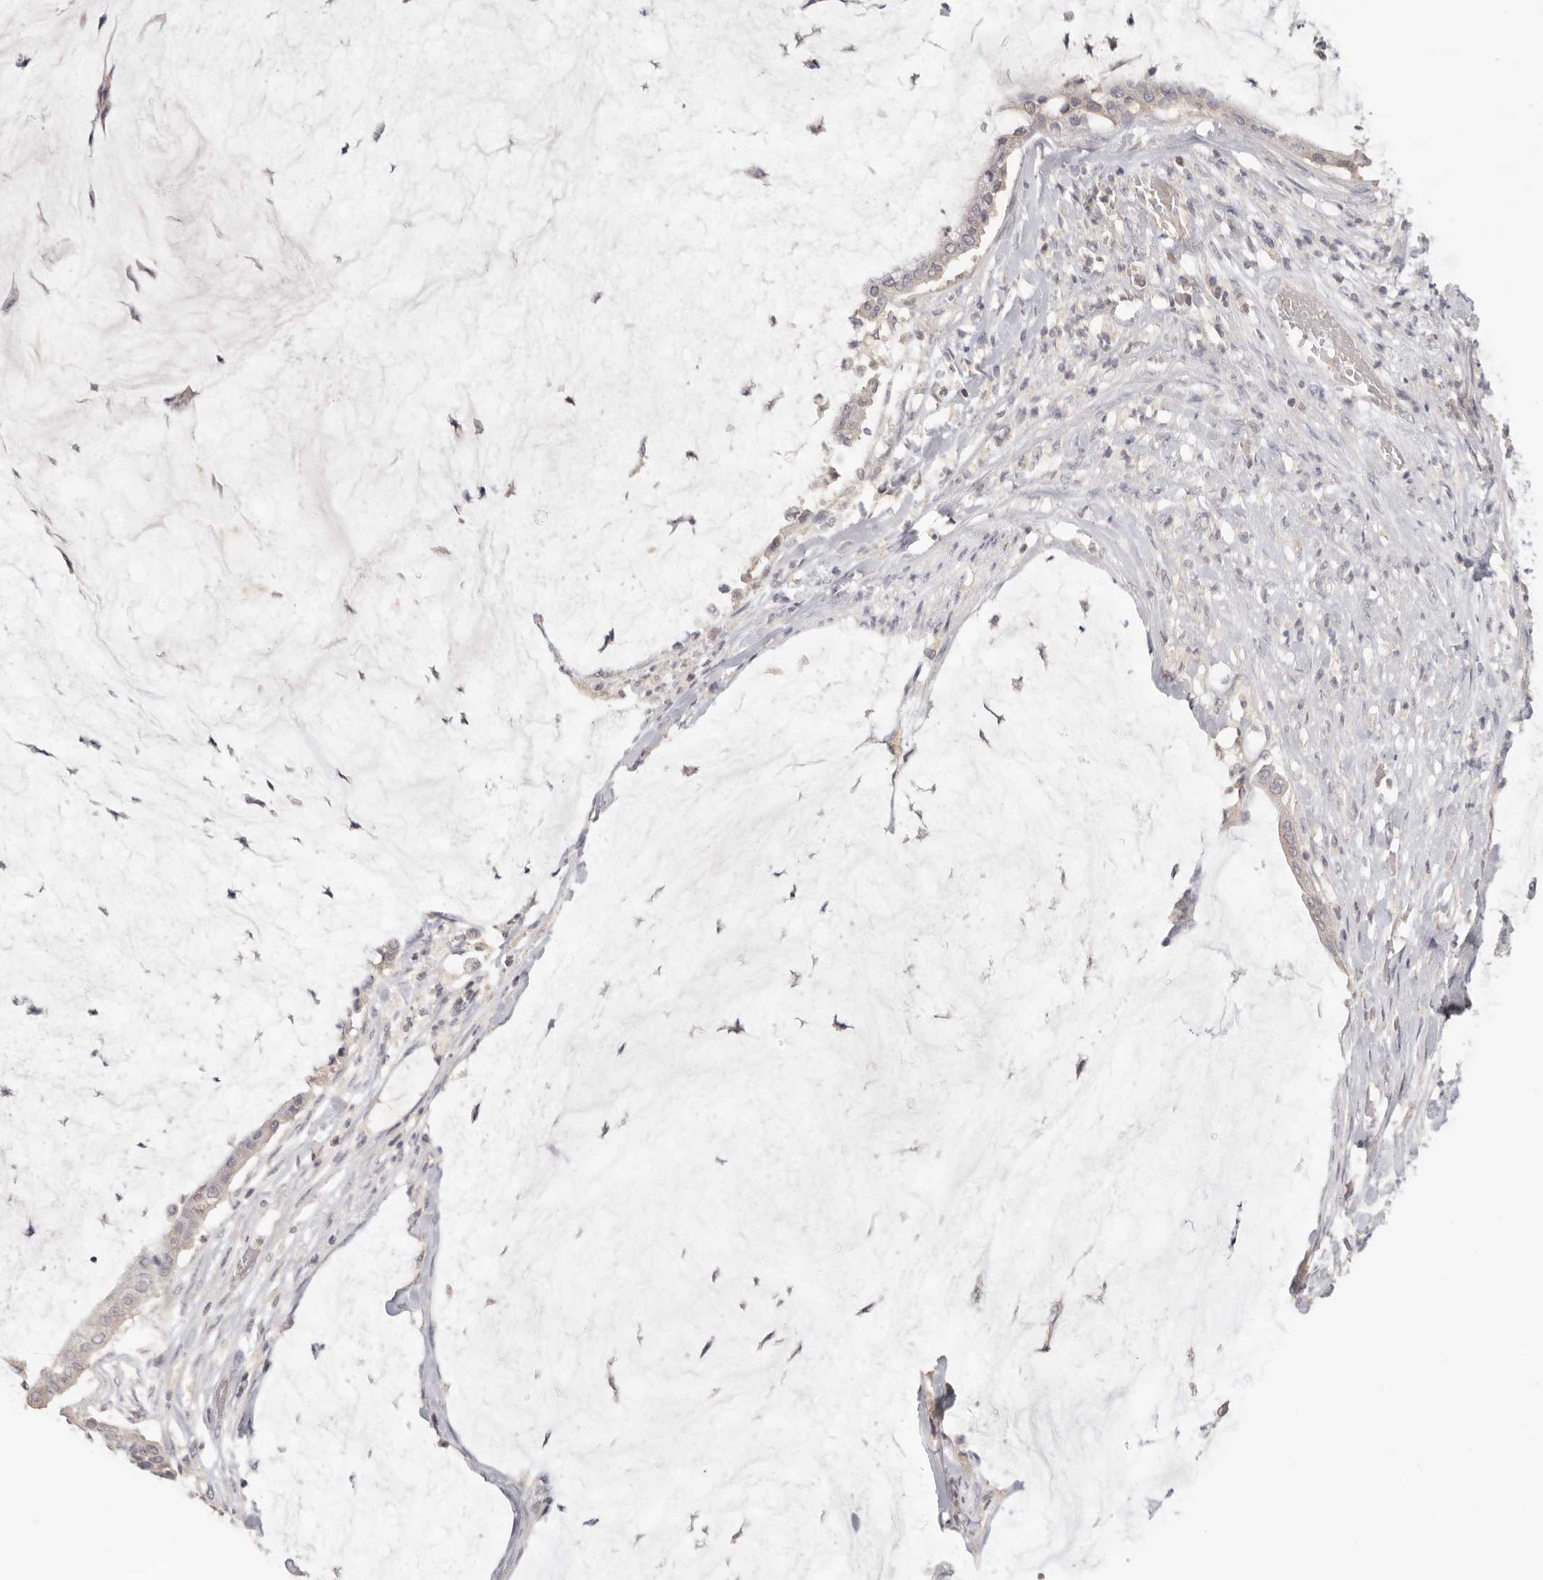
{"staining": {"intensity": "negative", "quantity": "none", "location": "none"}, "tissue": "pancreatic cancer", "cell_type": "Tumor cells", "image_type": "cancer", "snomed": [{"axis": "morphology", "description": "Adenocarcinoma, NOS"}, {"axis": "topography", "description": "Pancreas"}], "caption": "IHC histopathology image of human adenocarcinoma (pancreatic) stained for a protein (brown), which displays no positivity in tumor cells.", "gene": "CSK", "patient": {"sex": "male", "age": 41}}